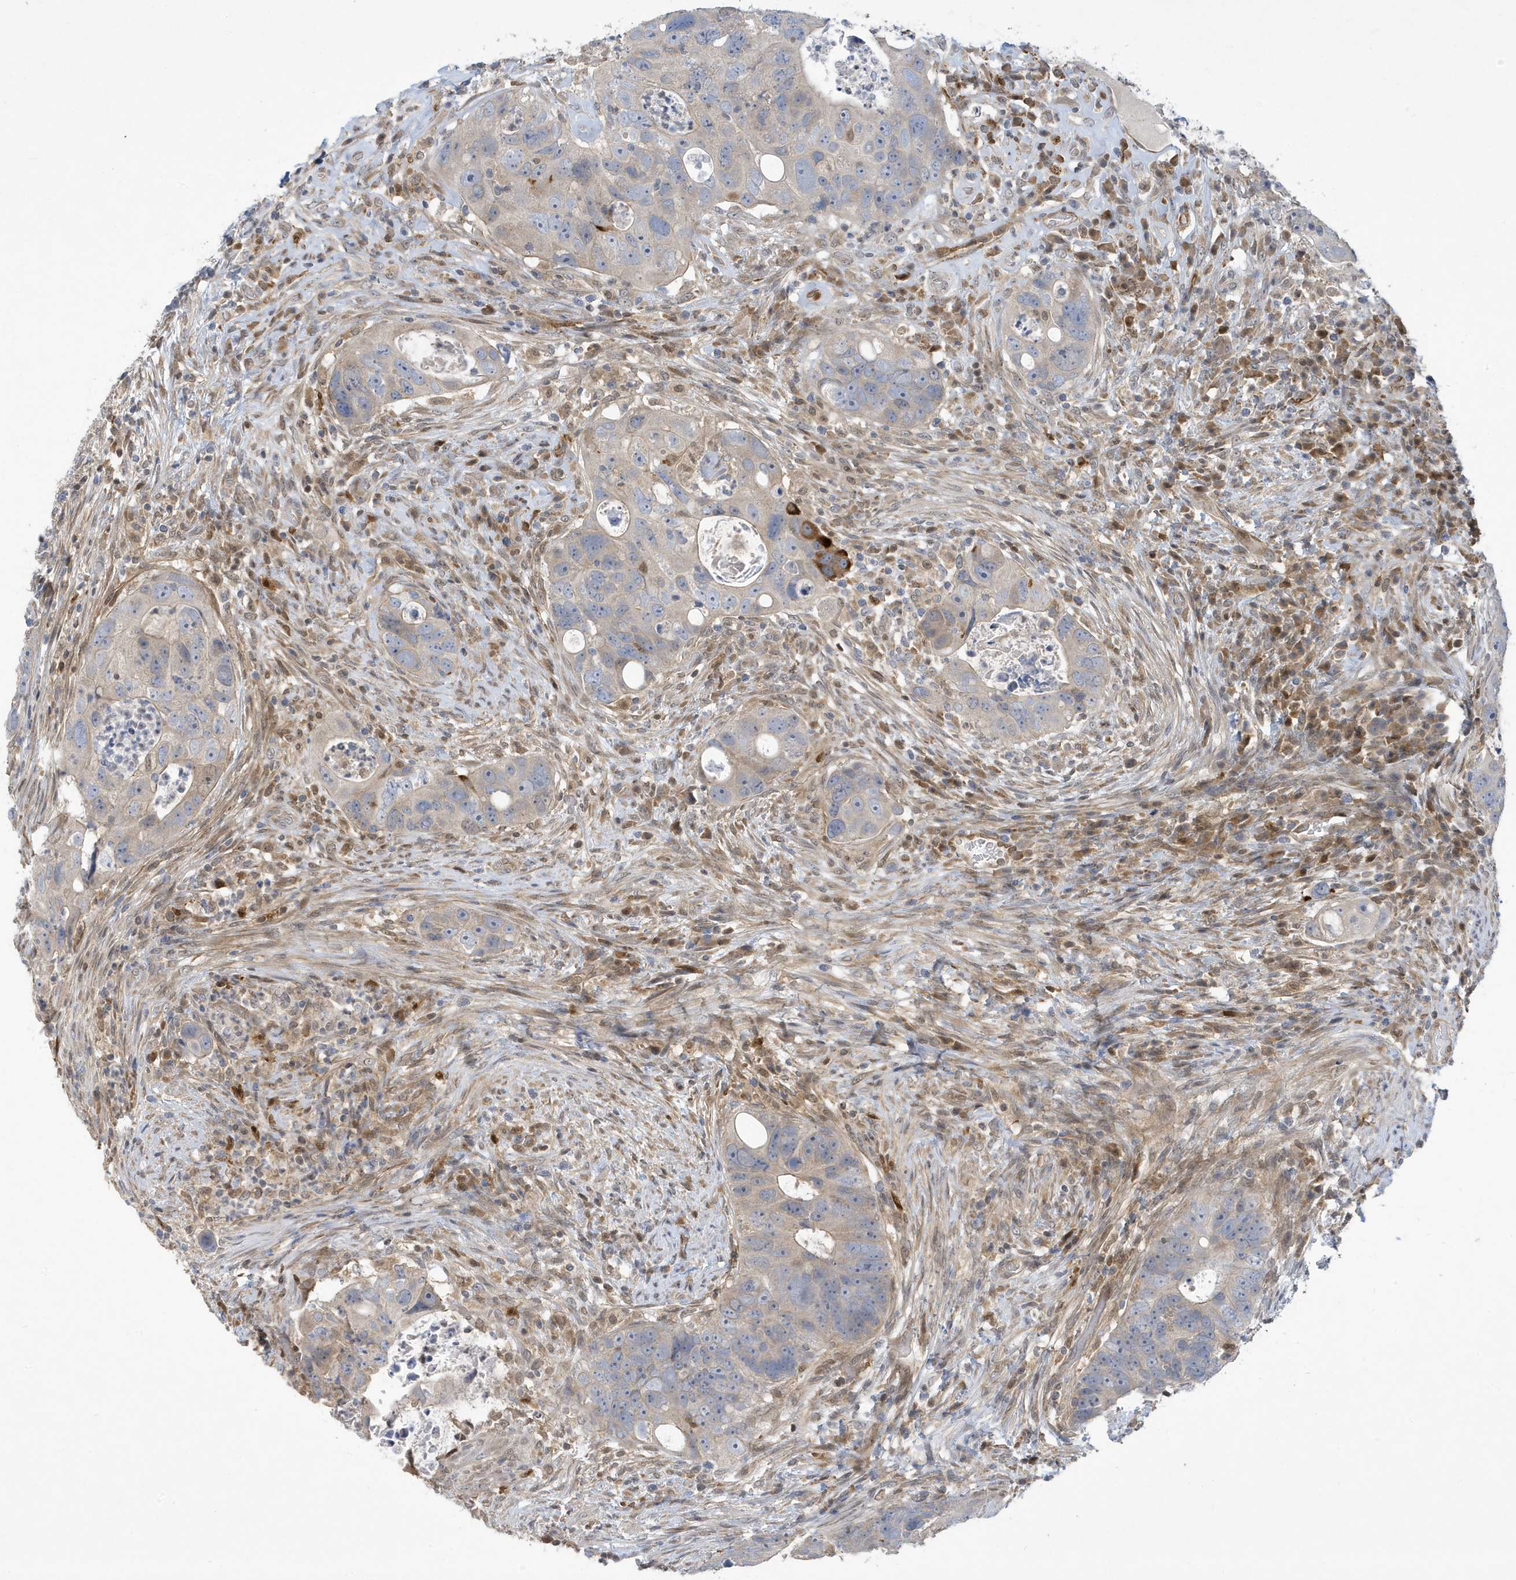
{"staining": {"intensity": "negative", "quantity": "none", "location": "none"}, "tissue": "colorectal cancer", "cell_type": "Tumor cells", "image_type": "cancer", "snomed": [{"axis": "morphology", "description": "Adenocarcinoma, NOS"}, {"axis": "topography", "description": "Rectum"}], "caption": "Immunohistochemistry (IHC) of colorectal adenocarcinoma exhibits no positivity in tumor cells. (DAB immunohistochemistry with hematoxylin counter stain).", "gene": "NCOA7", "patient": {"sex": "male", "age": 59}}